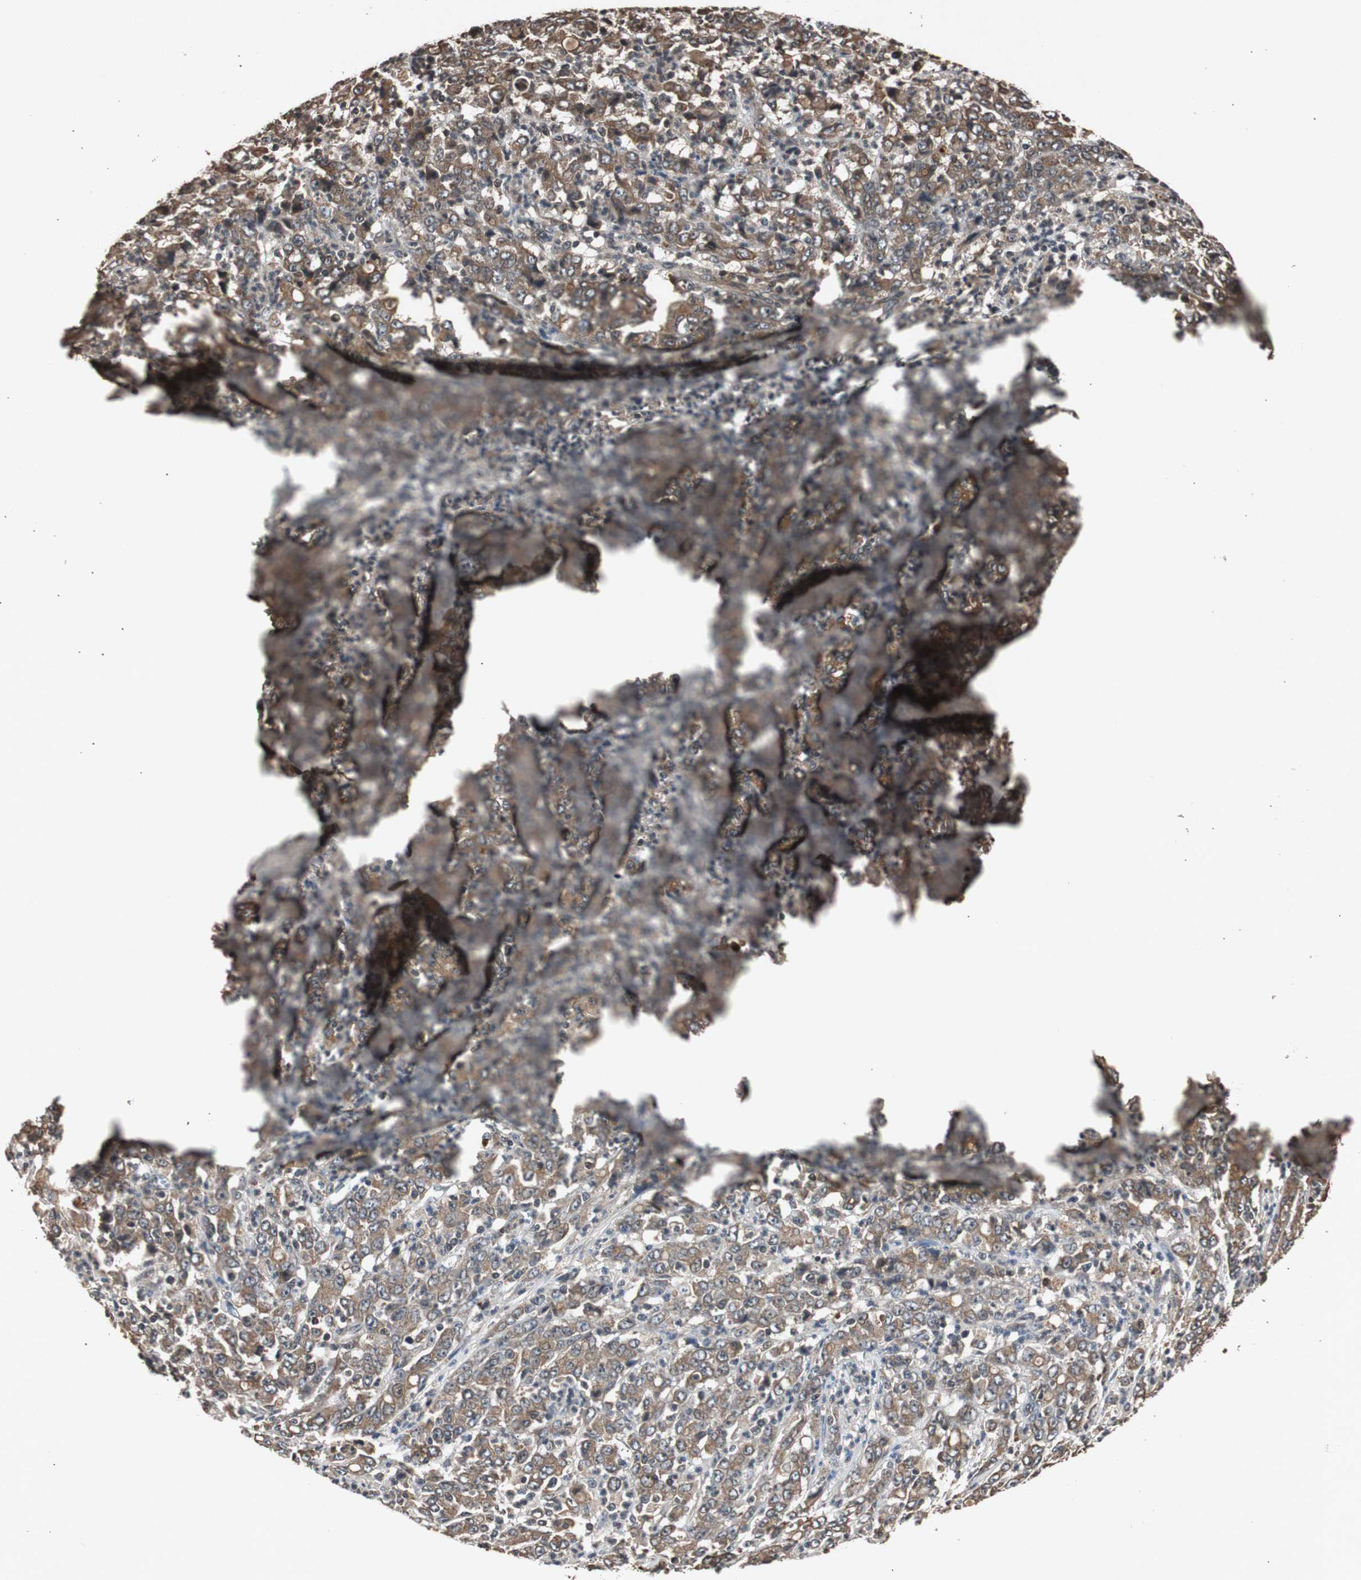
{"staining": {"intensity": "moderate", "quantity": ">75%", "location": "cytoplasmic/membranous"}, "tissue": "stomach cancer", "cell_type": "Tumor cells", "image_type": "cancer", "snomed": [{"axis": "morphology", "description": "Adenocarcinoma, NOS"}, {"axis": "topography", "description": "Stomach, lower"}], "caption": "A brown stain shows moderate cytoplasmic/membranous staining of a protein in adenocarcinoma (stomach) tumor cells.", "gene": "SLIT2", "patient": {"sex": "female", "age": 71}}